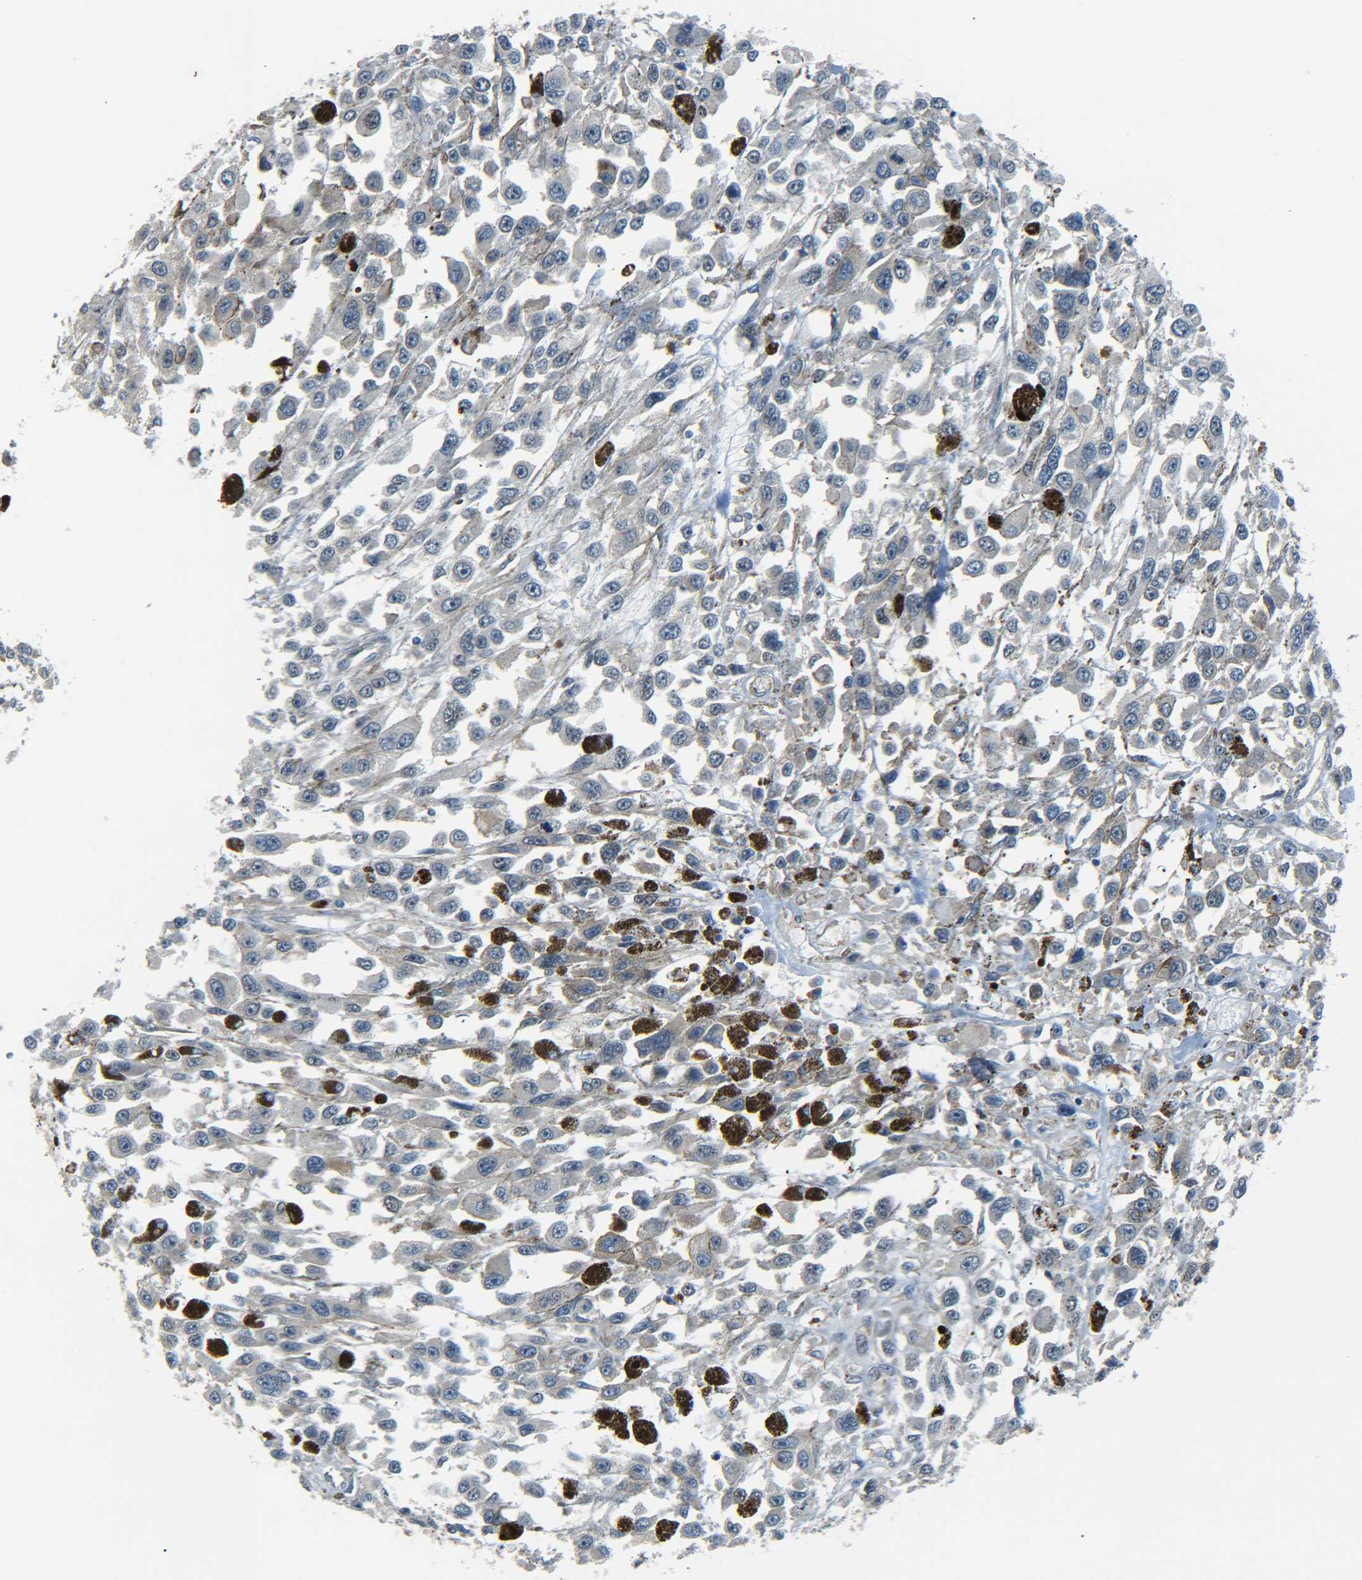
{"staining": {"intensity": "negative", "quantity": "none", "location": "none"}, "tissue": "melanoma", "cell_type": "Tumor cells", "image_type": "cancer", "snomed": [{"axis": "morphology", "description": "Malignant melanoma, Metastatic site"}, {"axis": "topography", "description": "Lymph node"}], "caption": "This is an immunohistochemistry micrograph of human malignant melanoma (metastatic site). There is no expression in tumor cells.", "gene": "MEIS1", "patient": {"sex": "male", "age": 59}}